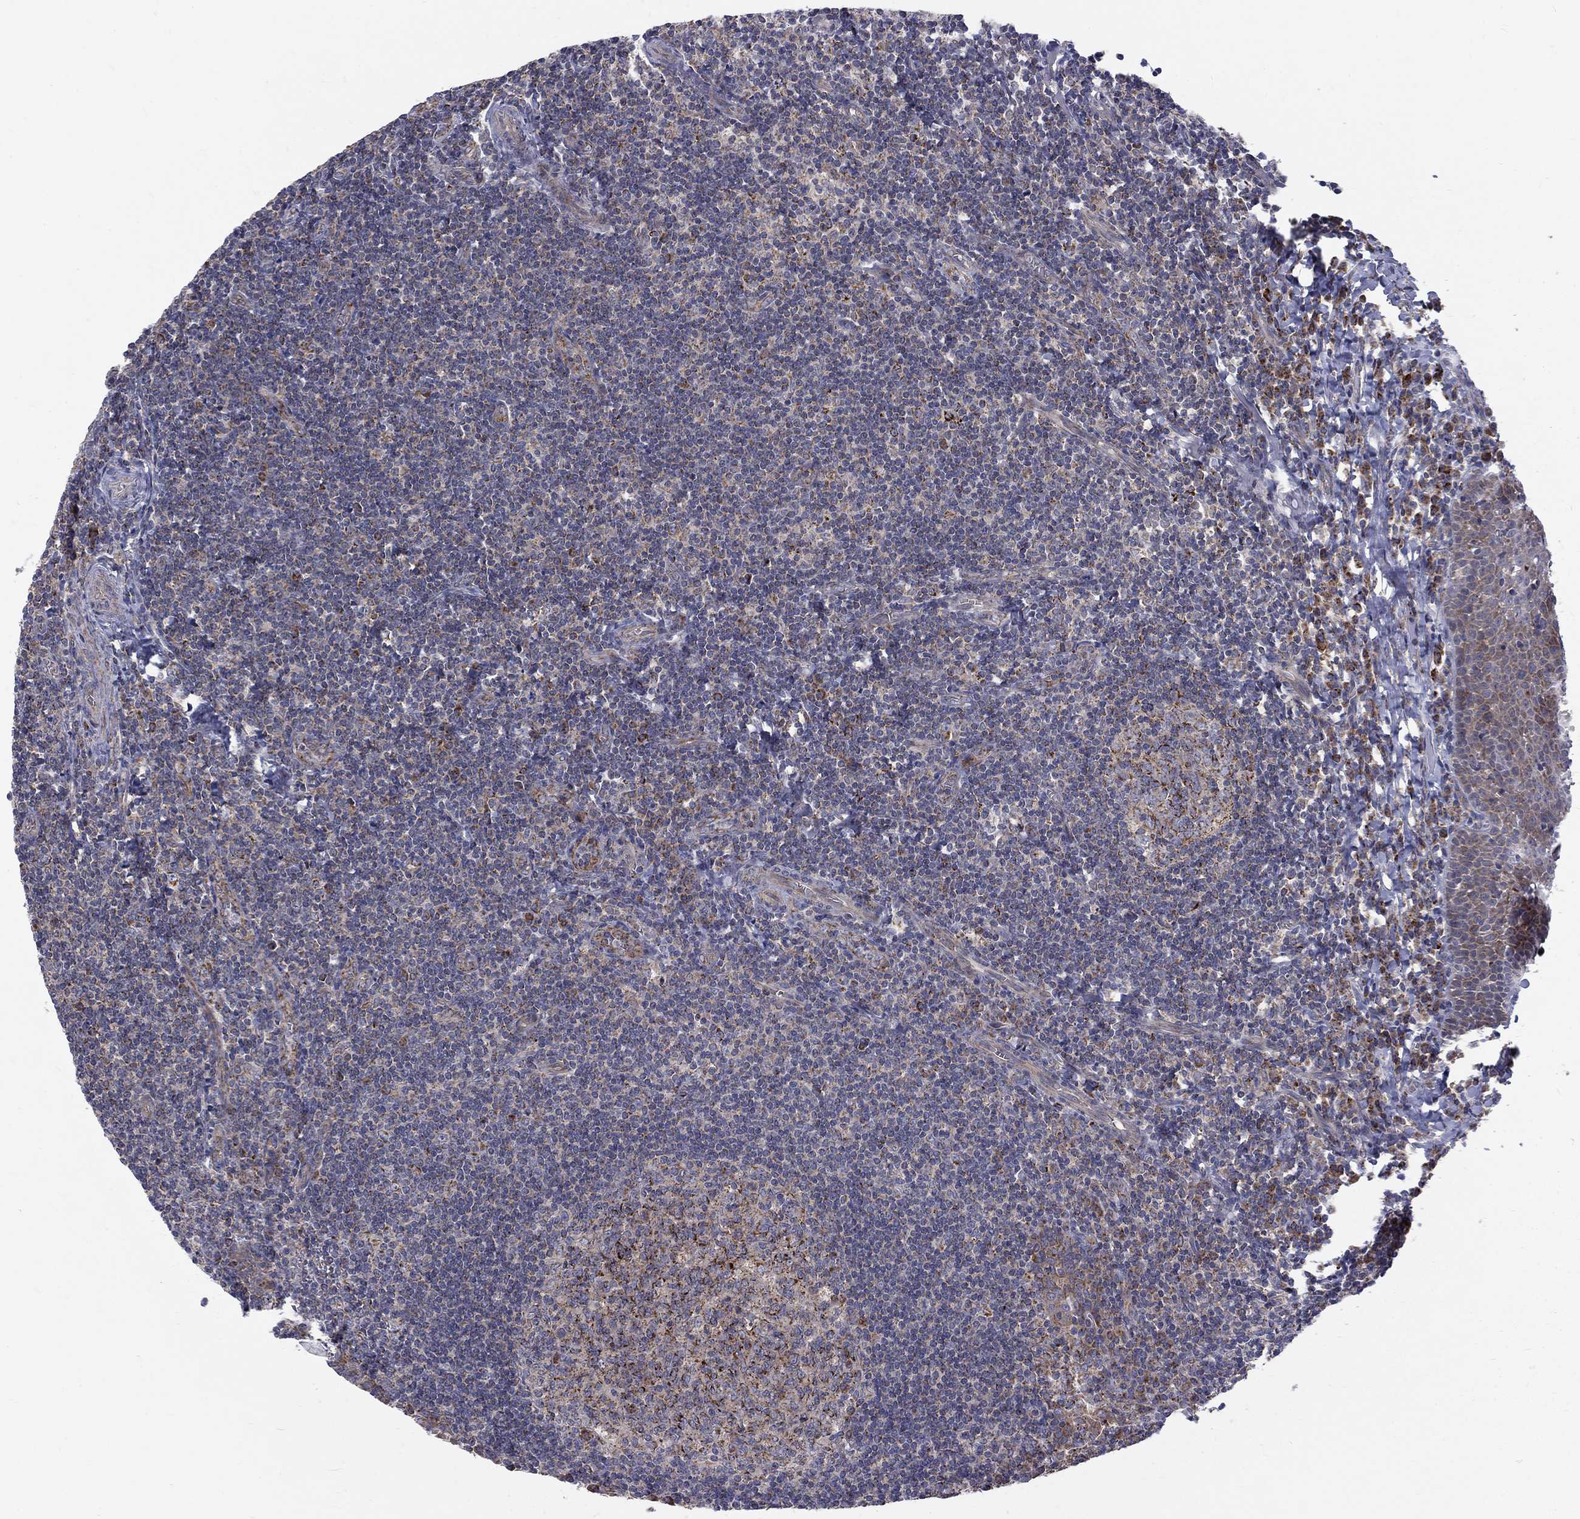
{"staining": {"intensity": "strong", "quantity": ">75%", "location": "cytoplasmic/membranous"}, "tissue": "tonsil", "cell_type": "Germinal center cells", "image_type": "normal", "snomed": [{"axis": "morphology", "description": "Normal tissue, NOS"}, {"axis": "morphology", "description": "Inflammation, NOS"}, {"axis": "topography", "description": "Tonsil"}], "caption": "The micrograph shows a brown stain indicating the presence of a protein in the cytoplasmic/membranous of germinal center cells in tonsil. The staining was performed using DAB to visualize the protein expression in brown, while the nuclei were stained in blue with hematoxylin (Magnification: 20x).", "gene": "ALDH1B1", "patient": {"sex": "female", "age": 31}}